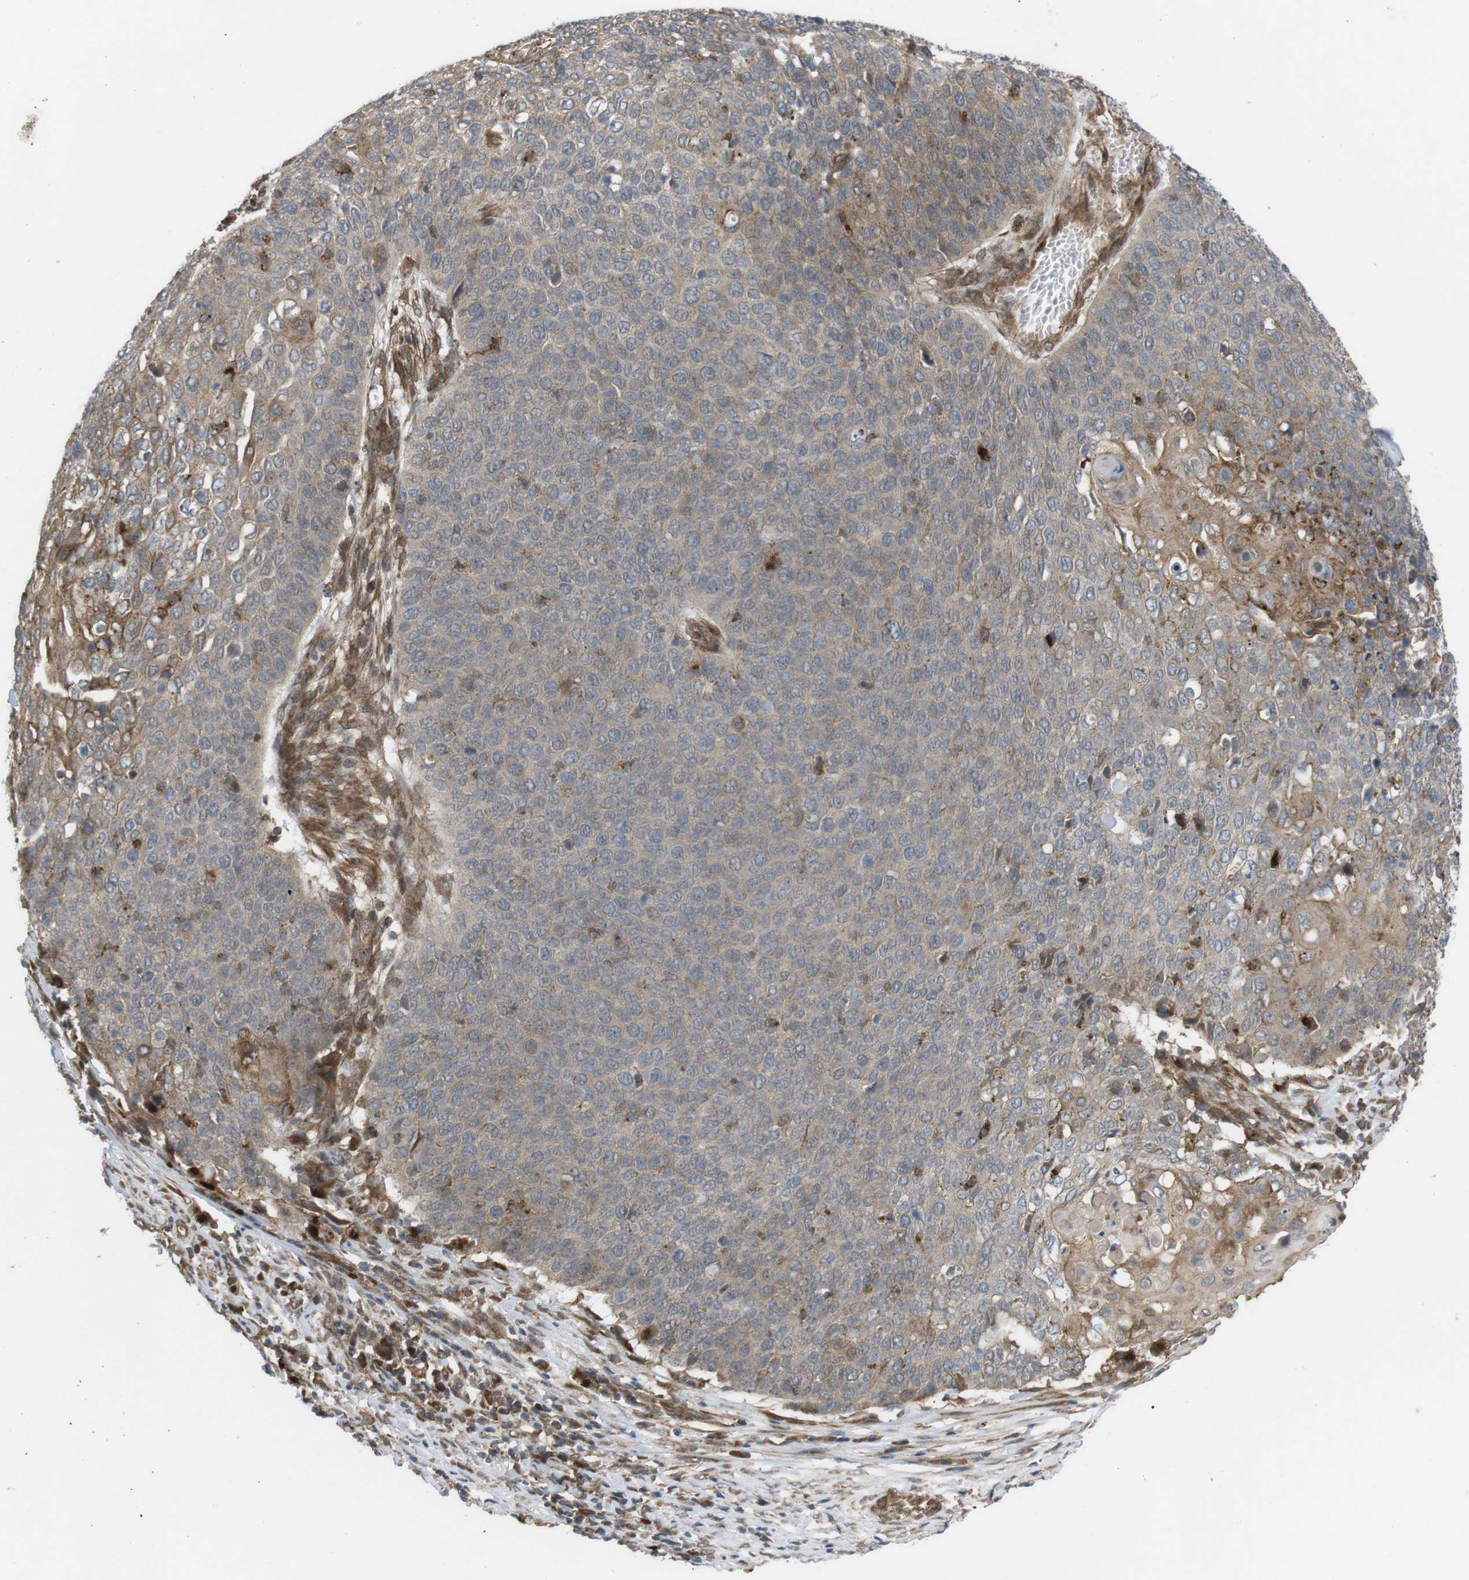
{"staining": {"intensity": "weak", "quantity": "<25%", "location": "cytoplasmic/membranous"}, "tissue": "cervical cancer", "cell_type": "Tumor cells", "image_type": "cancer", "snomed": [{"axis": "morphology", "description": "Squamous cell carcinoma, NOS"}, {"axis": "topography", "description": "Cervix"}], "caption": "IHC photomicrograph of neoplastic tissue: human cervical squamous cell carcinoma stained with DAB (3,3'-diaminobenzidine) shows no significant protein staining in tumor cells.", "gene": "KANK2", "patient": {"sex": "female", "age": 39}}